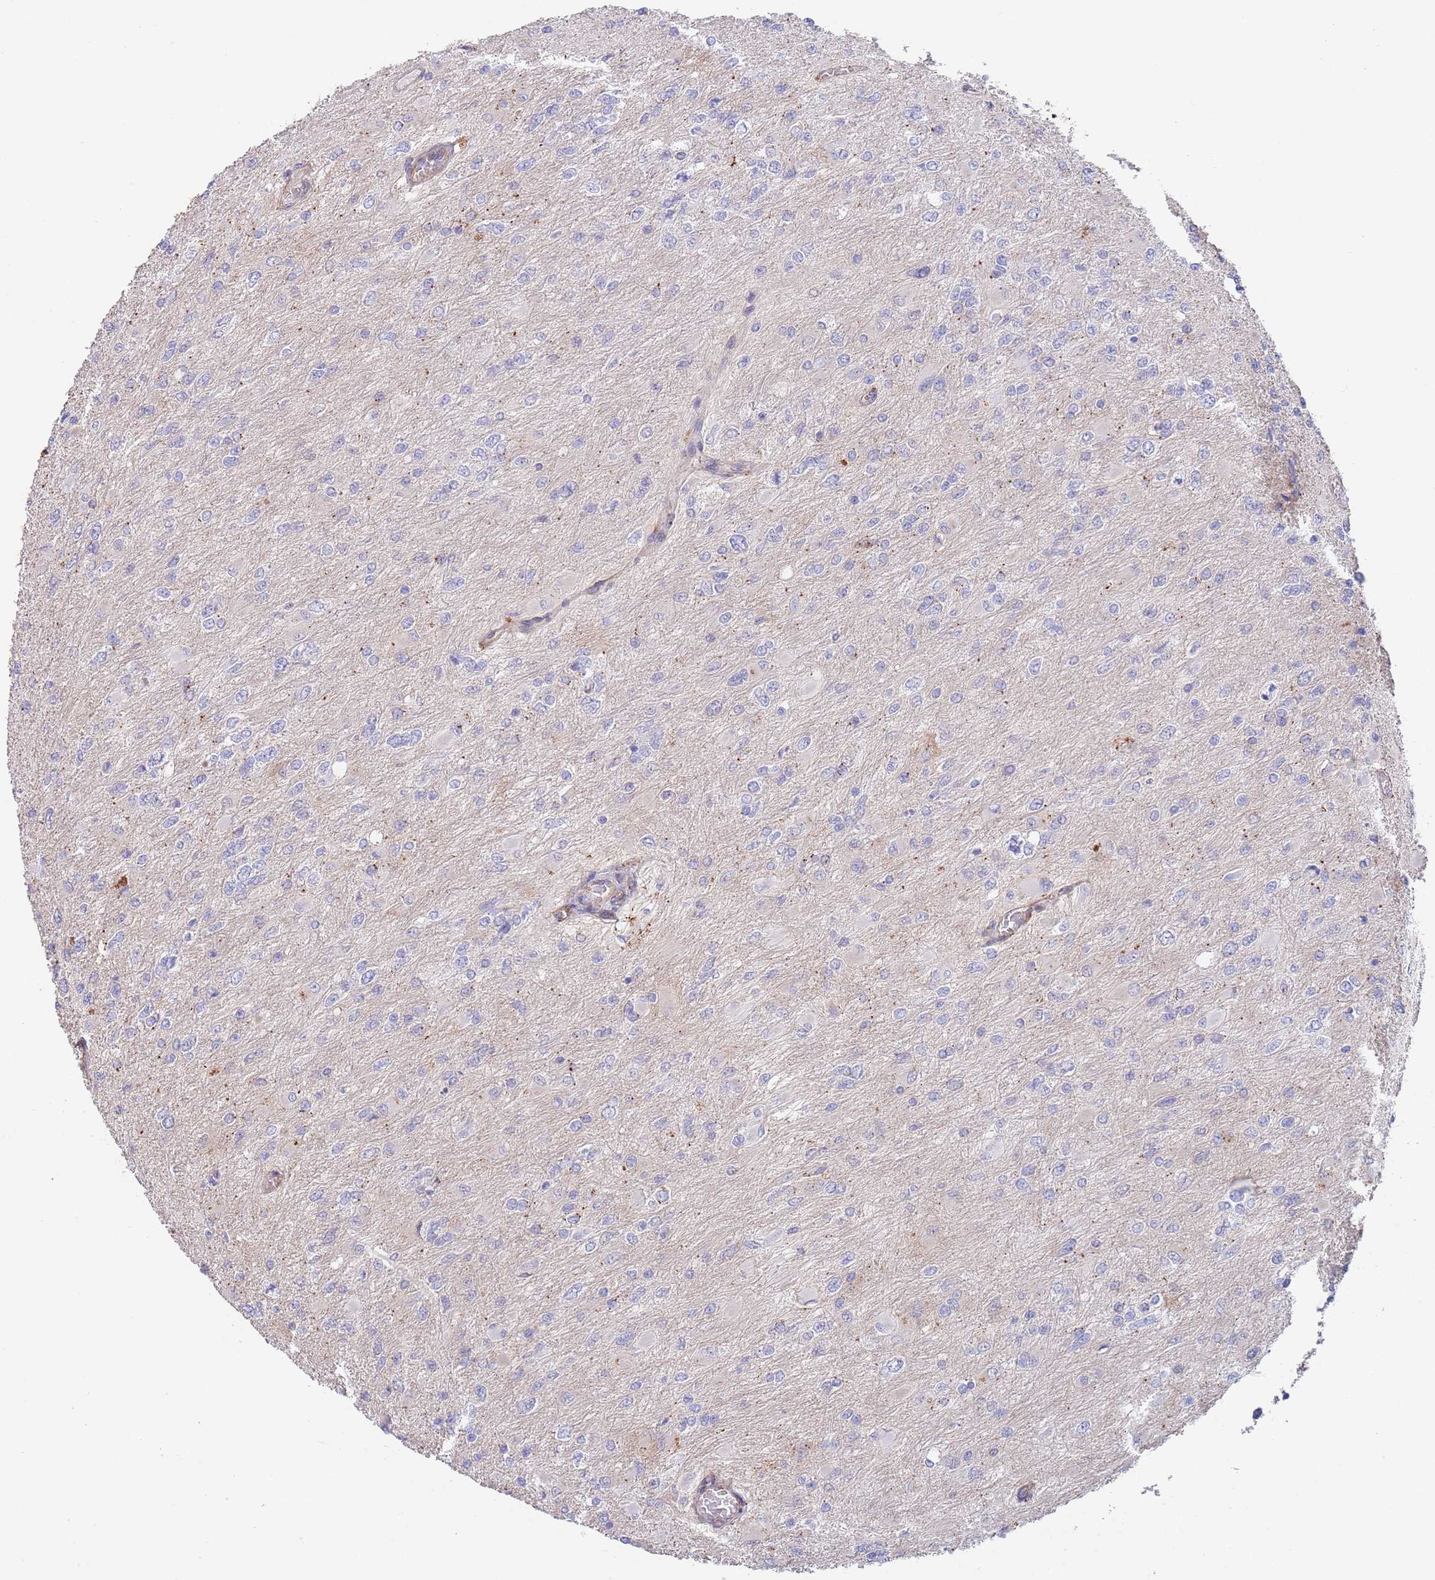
{"staining": {"intensity": "negative", "quantity": "none", "location": "none"}, "tissue": "glioma", "cell_type": "Tumor cells", "image_type": "cancer", "snomed": [{"axis": "morphology", "description": "Glioma, malignant, High grade"}, {"axis": "topography", "description": "Cerebral cortex"}], "caption": "Tumor cells show no significant positivity in high-grade glioma (malignant).", "gene": "BPNT1", "patient": {"sex": "female", "age": 36}}